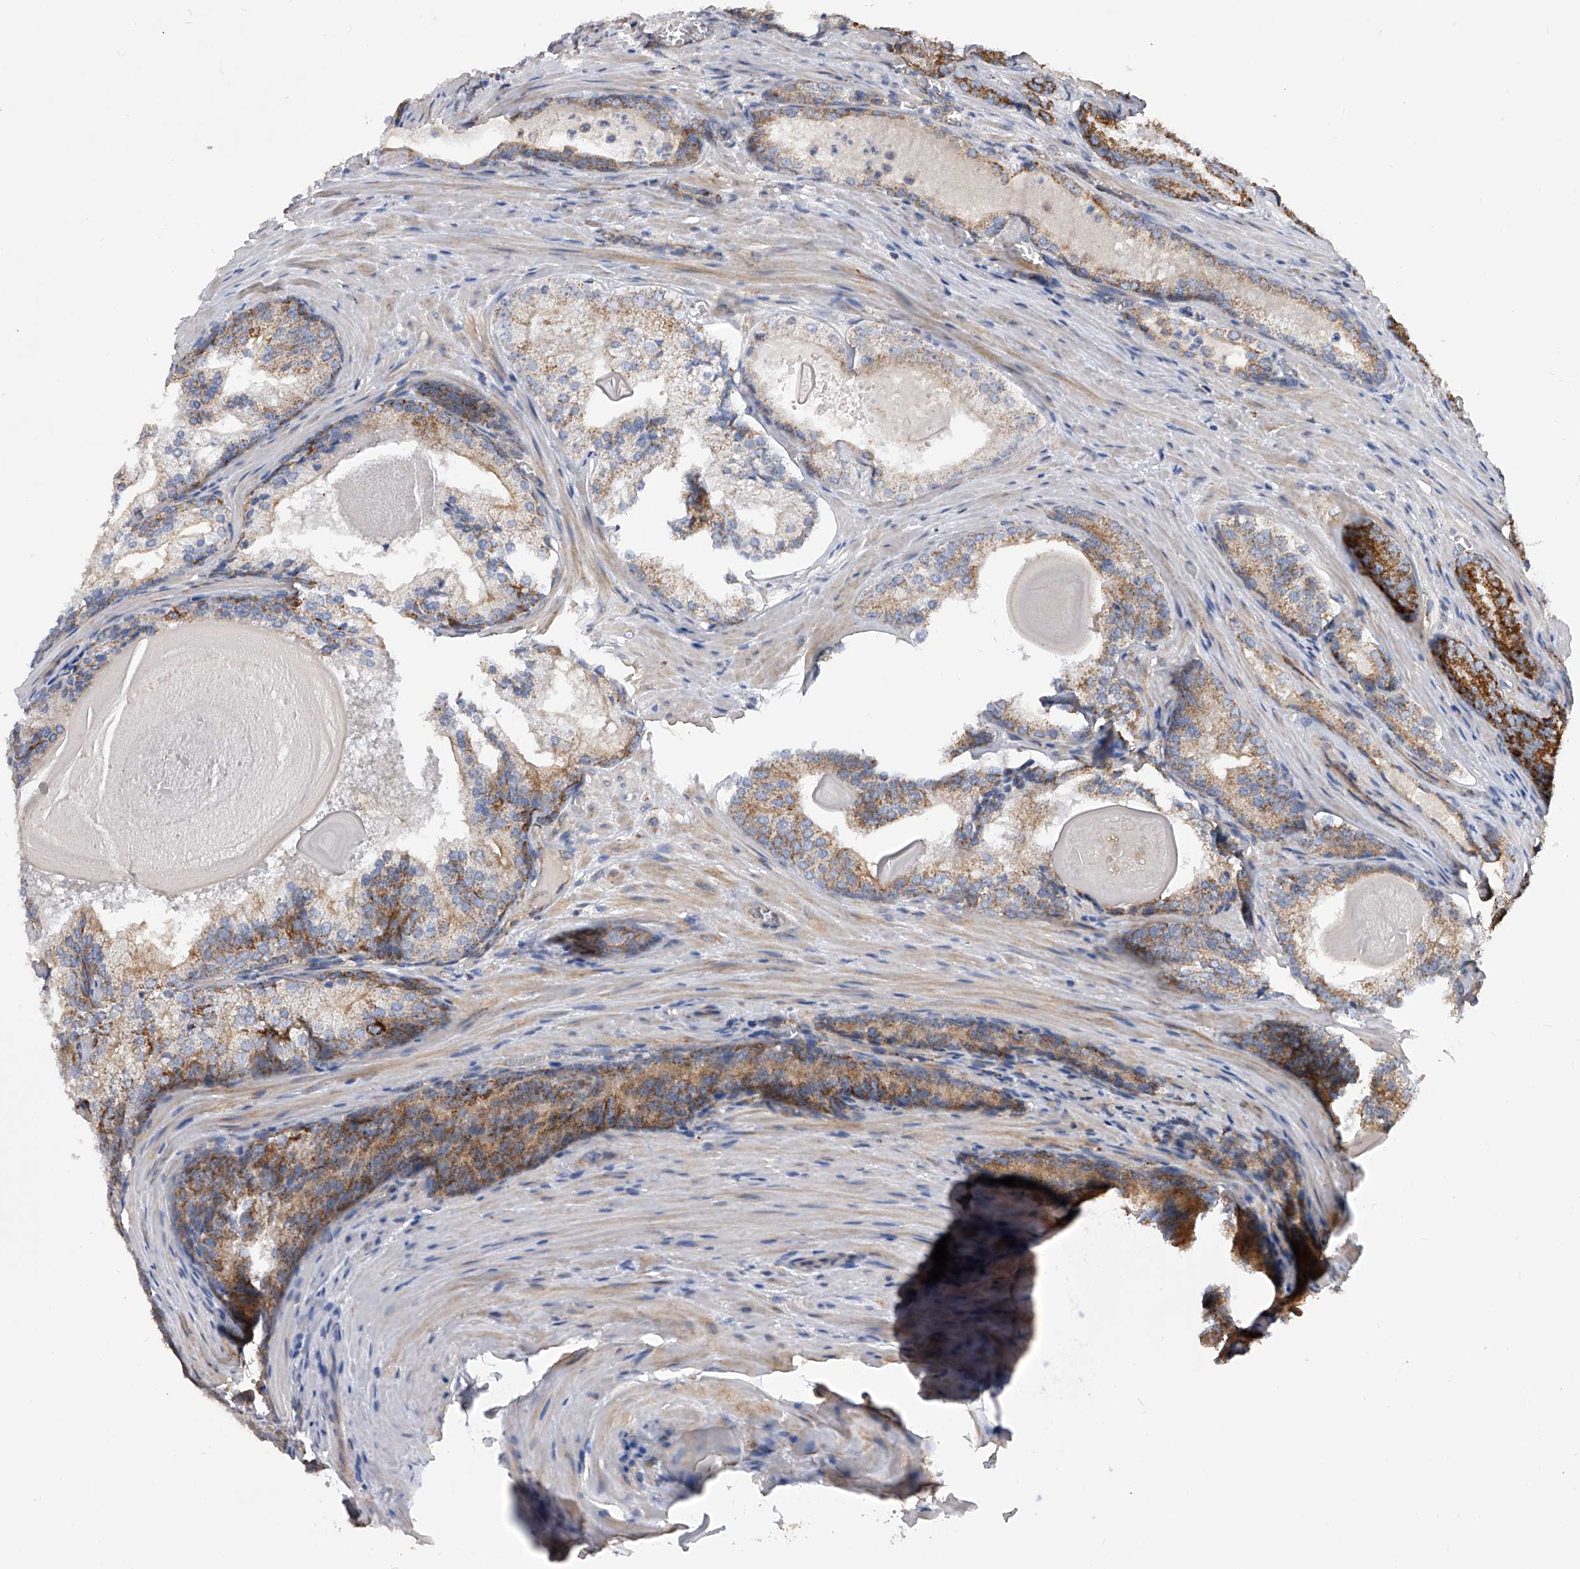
{"staining": {"intensity": "moderate", "quantity": ">75%", "location": "cytoplasmic/membranous"}, "tissue": "prostate cancer", "cell_type": "Tumor cells", "image_type": "cancer", "snomed": [{"axis": "morphology", "description": "Adenocarcinoma, Low grade"}, {"axis": "topography", "description": "Prostate"}], "caption": "Immunohistochemical staining of prostate low-grade adenocarcinoma demonstrates medium levels of moderate cytoplasmic/membranous positivity in approximately >75% of tumor cells. (DAB (3,3'-diaminobenzidine) = brown stain, brightfield microscopy at high magnification).", "gene": "PDSS2", "patient": {"sex": "male", "age": 54}}